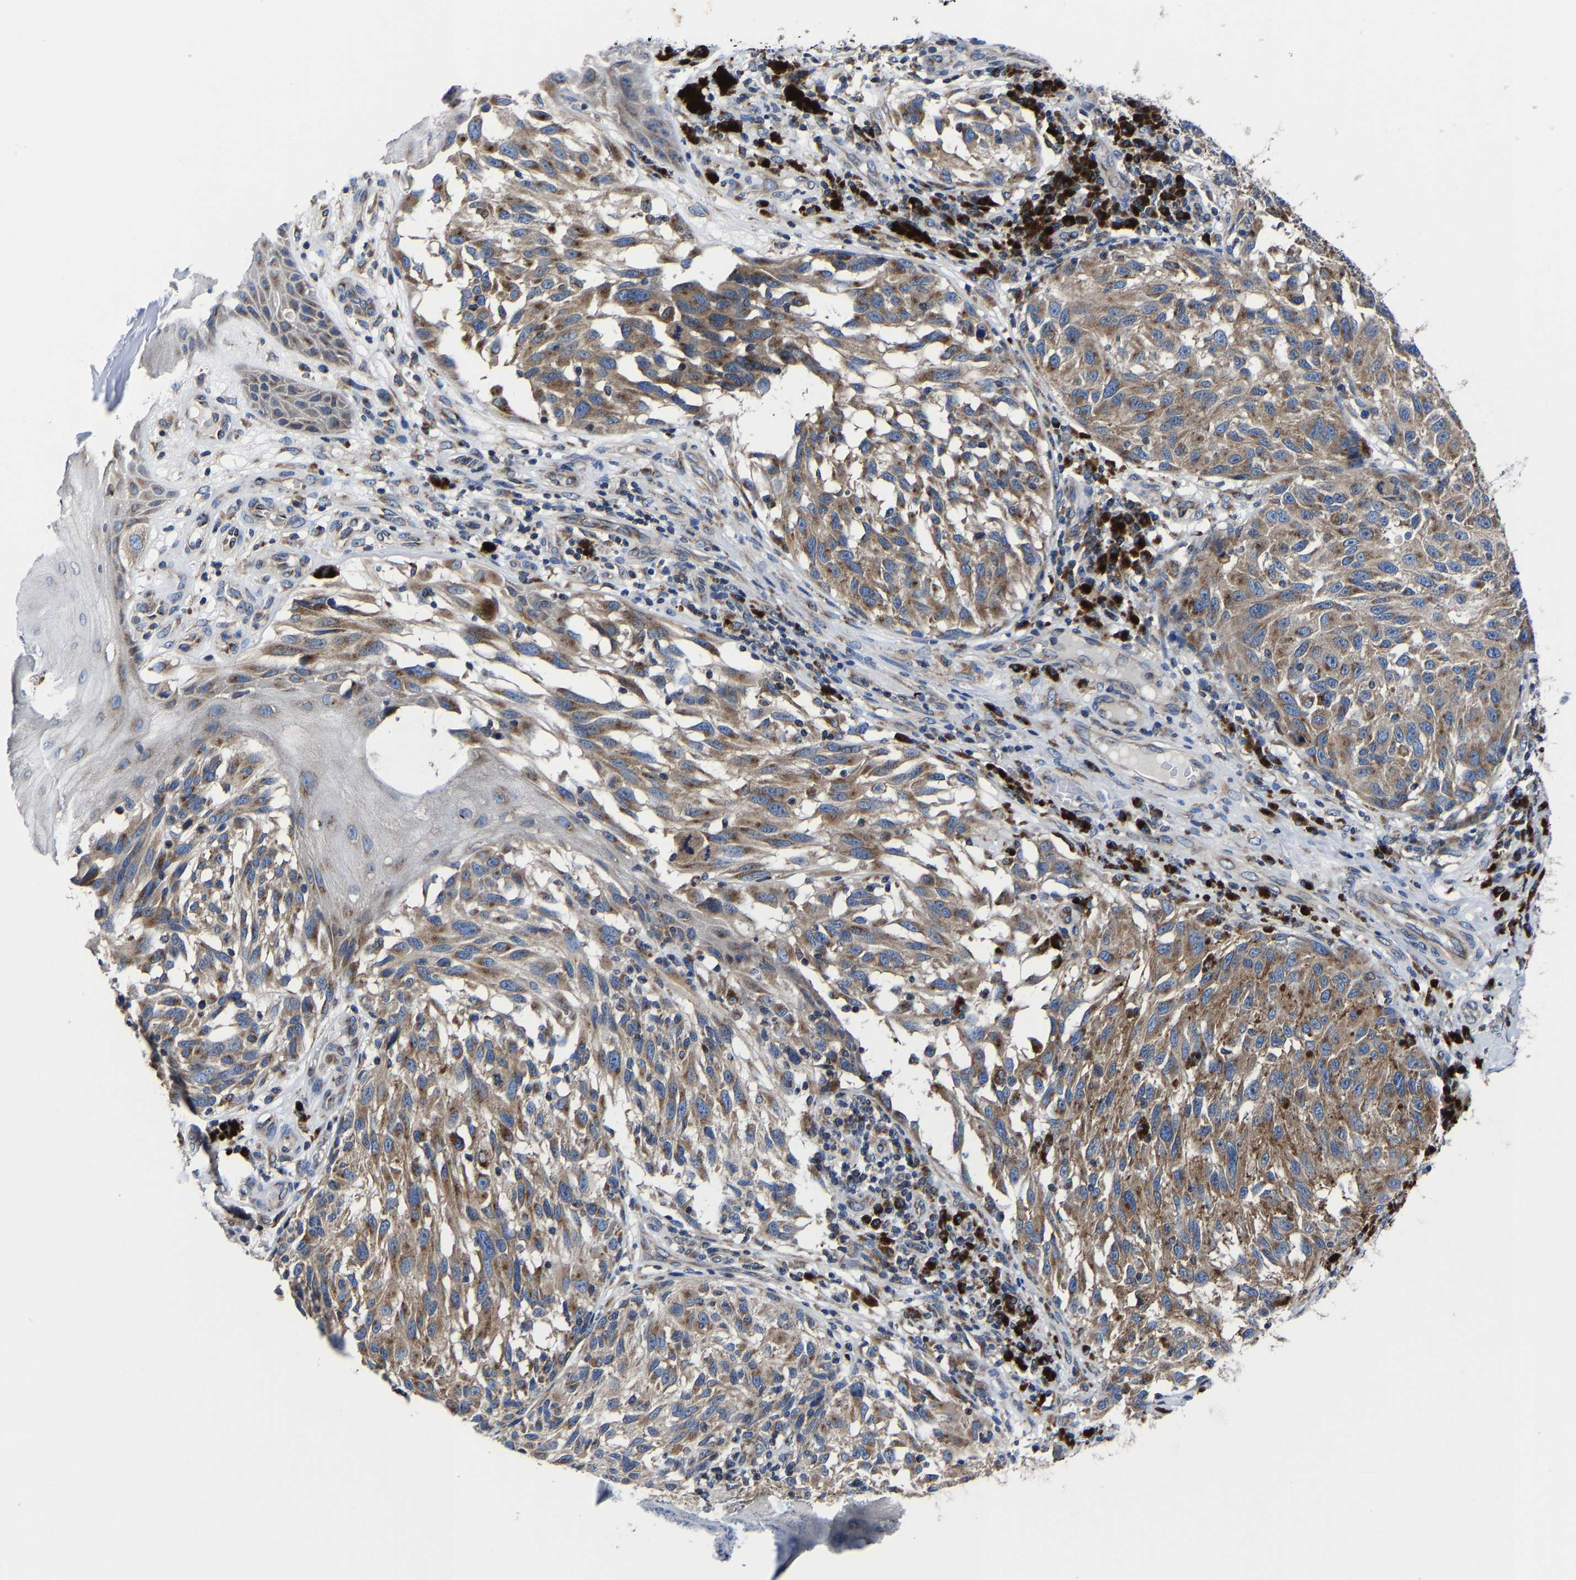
{"staining": {"intensity": "moderate", "quantity": ">75%", "location": "cytoplasmic/membranous"}, "tissue": "melanoma", "cell_type": "Tumor cells", "image_type": "cancer", "snomed": [{"axis": "morphology", "description": "Malignant melanoma, NOS"}, {"axis": "topography", "description": "Skin"}], "caption": "Human malignant melanoma stained for a protein (brown) displays moderate cytoplasmic/membranous positive positivity in about >75% of tumor cells.", "gene": "EBAG9", "patient": {"sex": "female", "age": 73}}